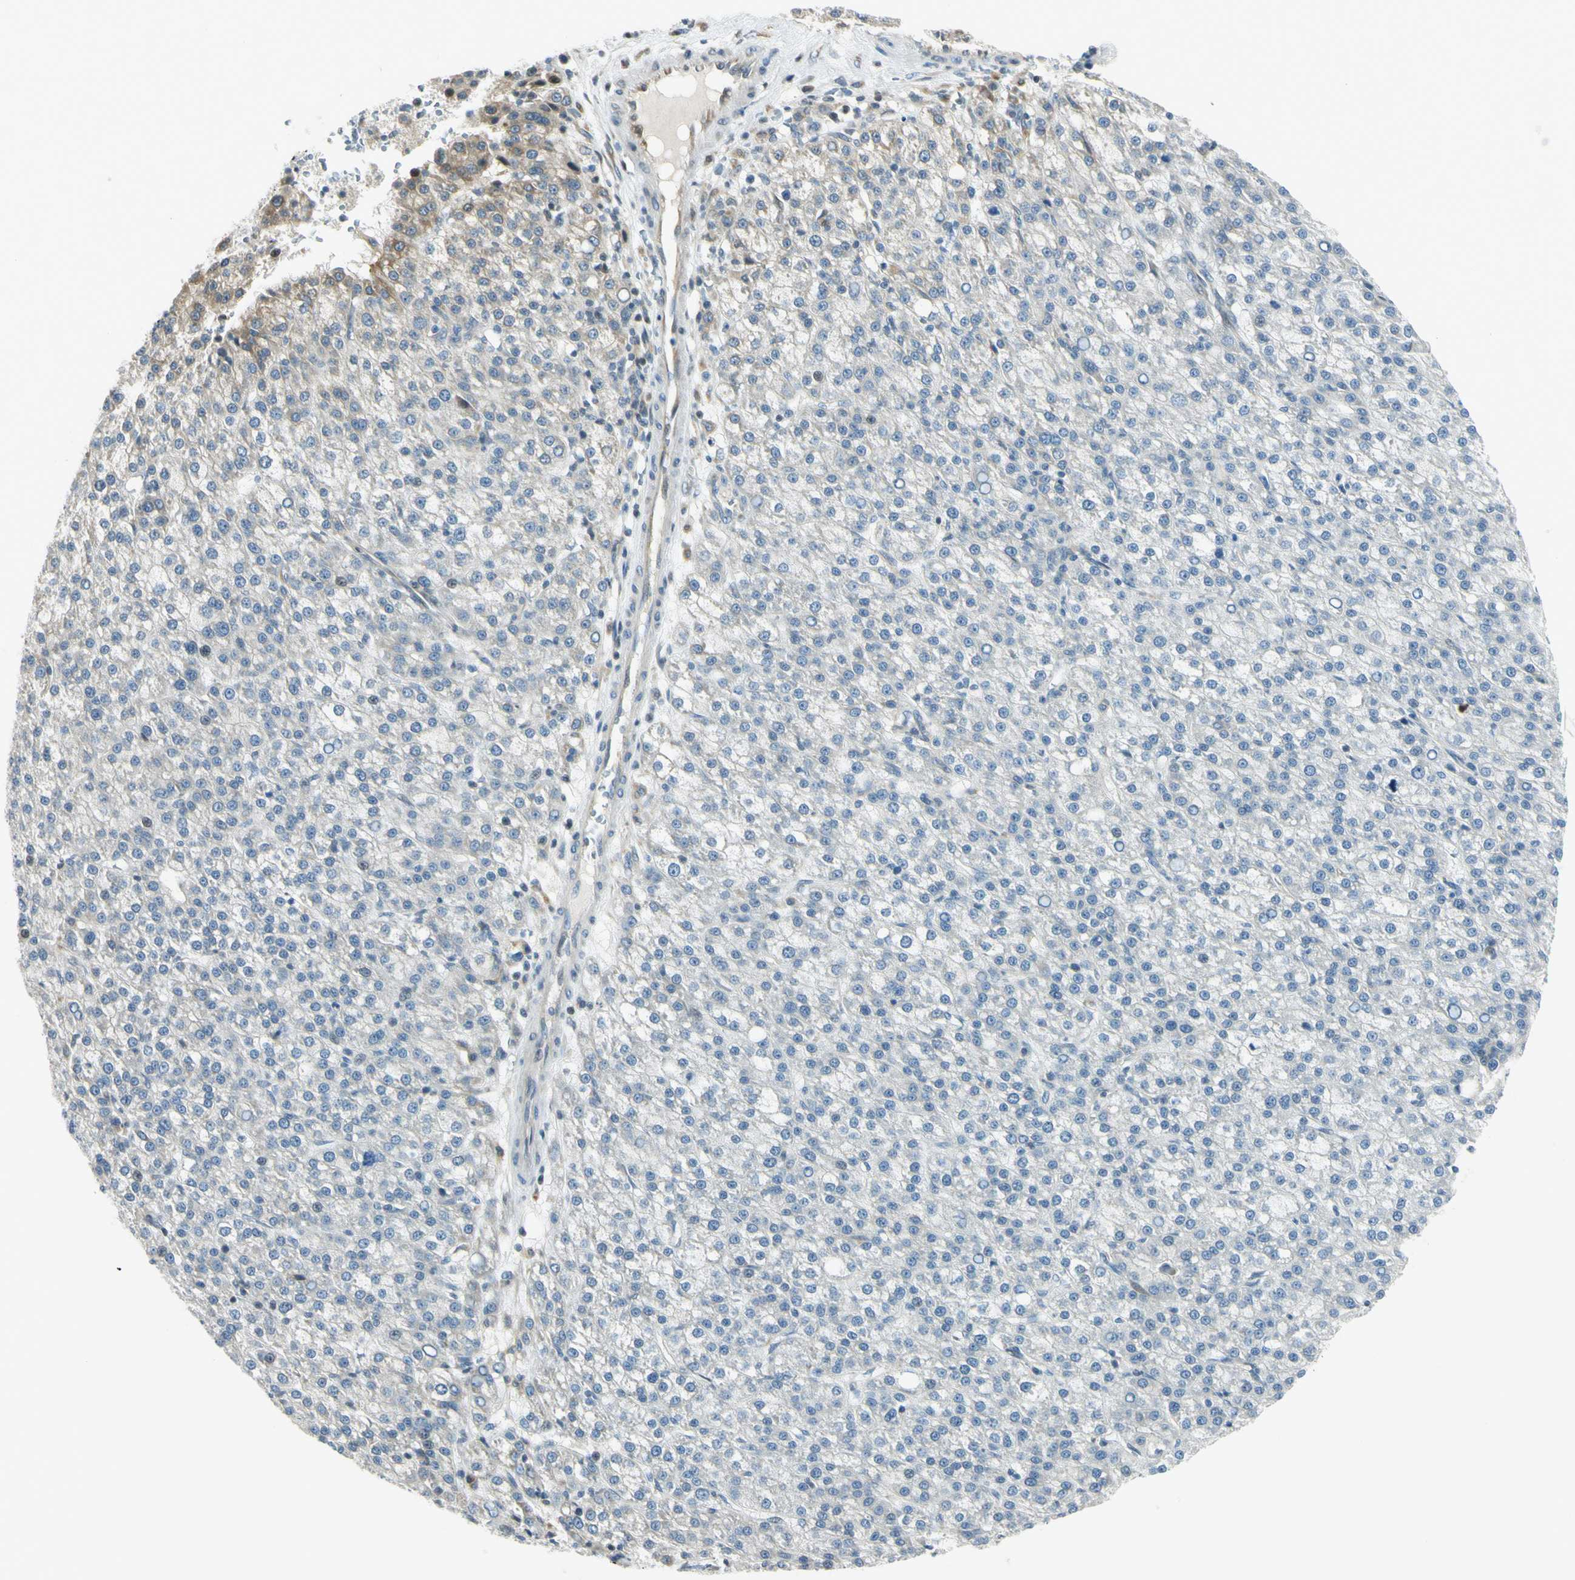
{"staining": {"intensity": "weak", "quantity": "<25%", "location": "cytoplasmic/membranous"}, "tissue": "liver cancer", "cell_type": "Tumor cells", "image_type": "cancer", "snomed": [{"axis": "morphology", "description": "Carcinoma, Hepatocellular, NOS"}, {"axis": "topography", "description": "Liver"}], "caption": "Liver cancer (hepatocellular carcinoma) stained for a protein using immunohistochemistry shows no expression tumor cells.", "gene": "NPDC1", "patient": {"sex": "female", "age": 58}}